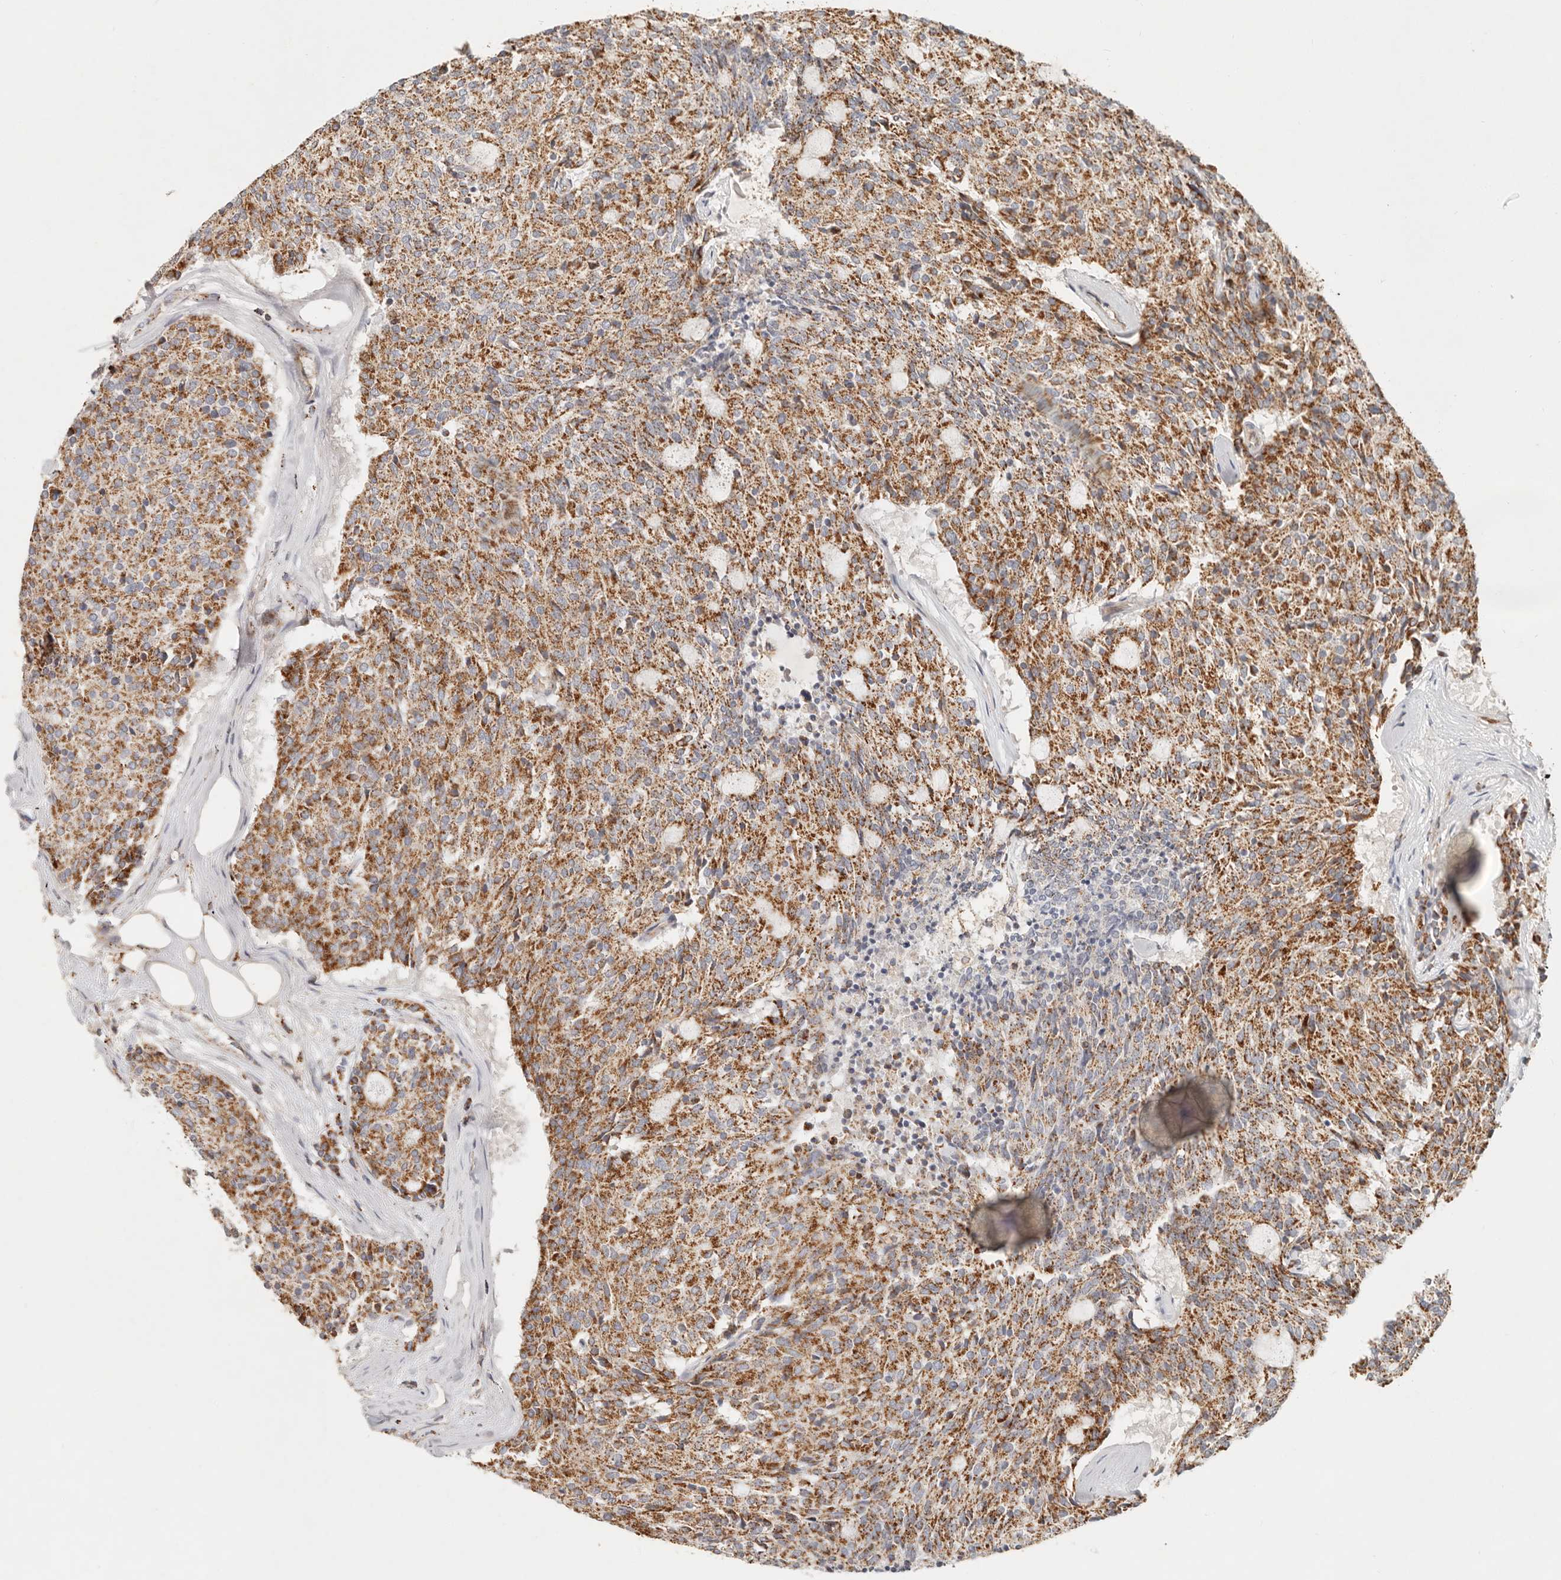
{"staining": {"intensity": "strong", "quantity": ">75%", "location": "cytoplasmic/membranous"}, "tissue": "carcinoid", "cell_type": "Tumor cells", "image_type": "cancer", "snomed": [{"axis": "morphology", "description": "Carcinoid, malignant, NOS"}, {"axis": "topography", "description": "Pancreas"}], "caption": "Protein analysis of carcinoid tissue shows strong cytoplasmic/membranous staining in approximately >75% of tumor cells.", "gene": "ARHGEF10L", "patient": {"sex": "female", "age": 54}}